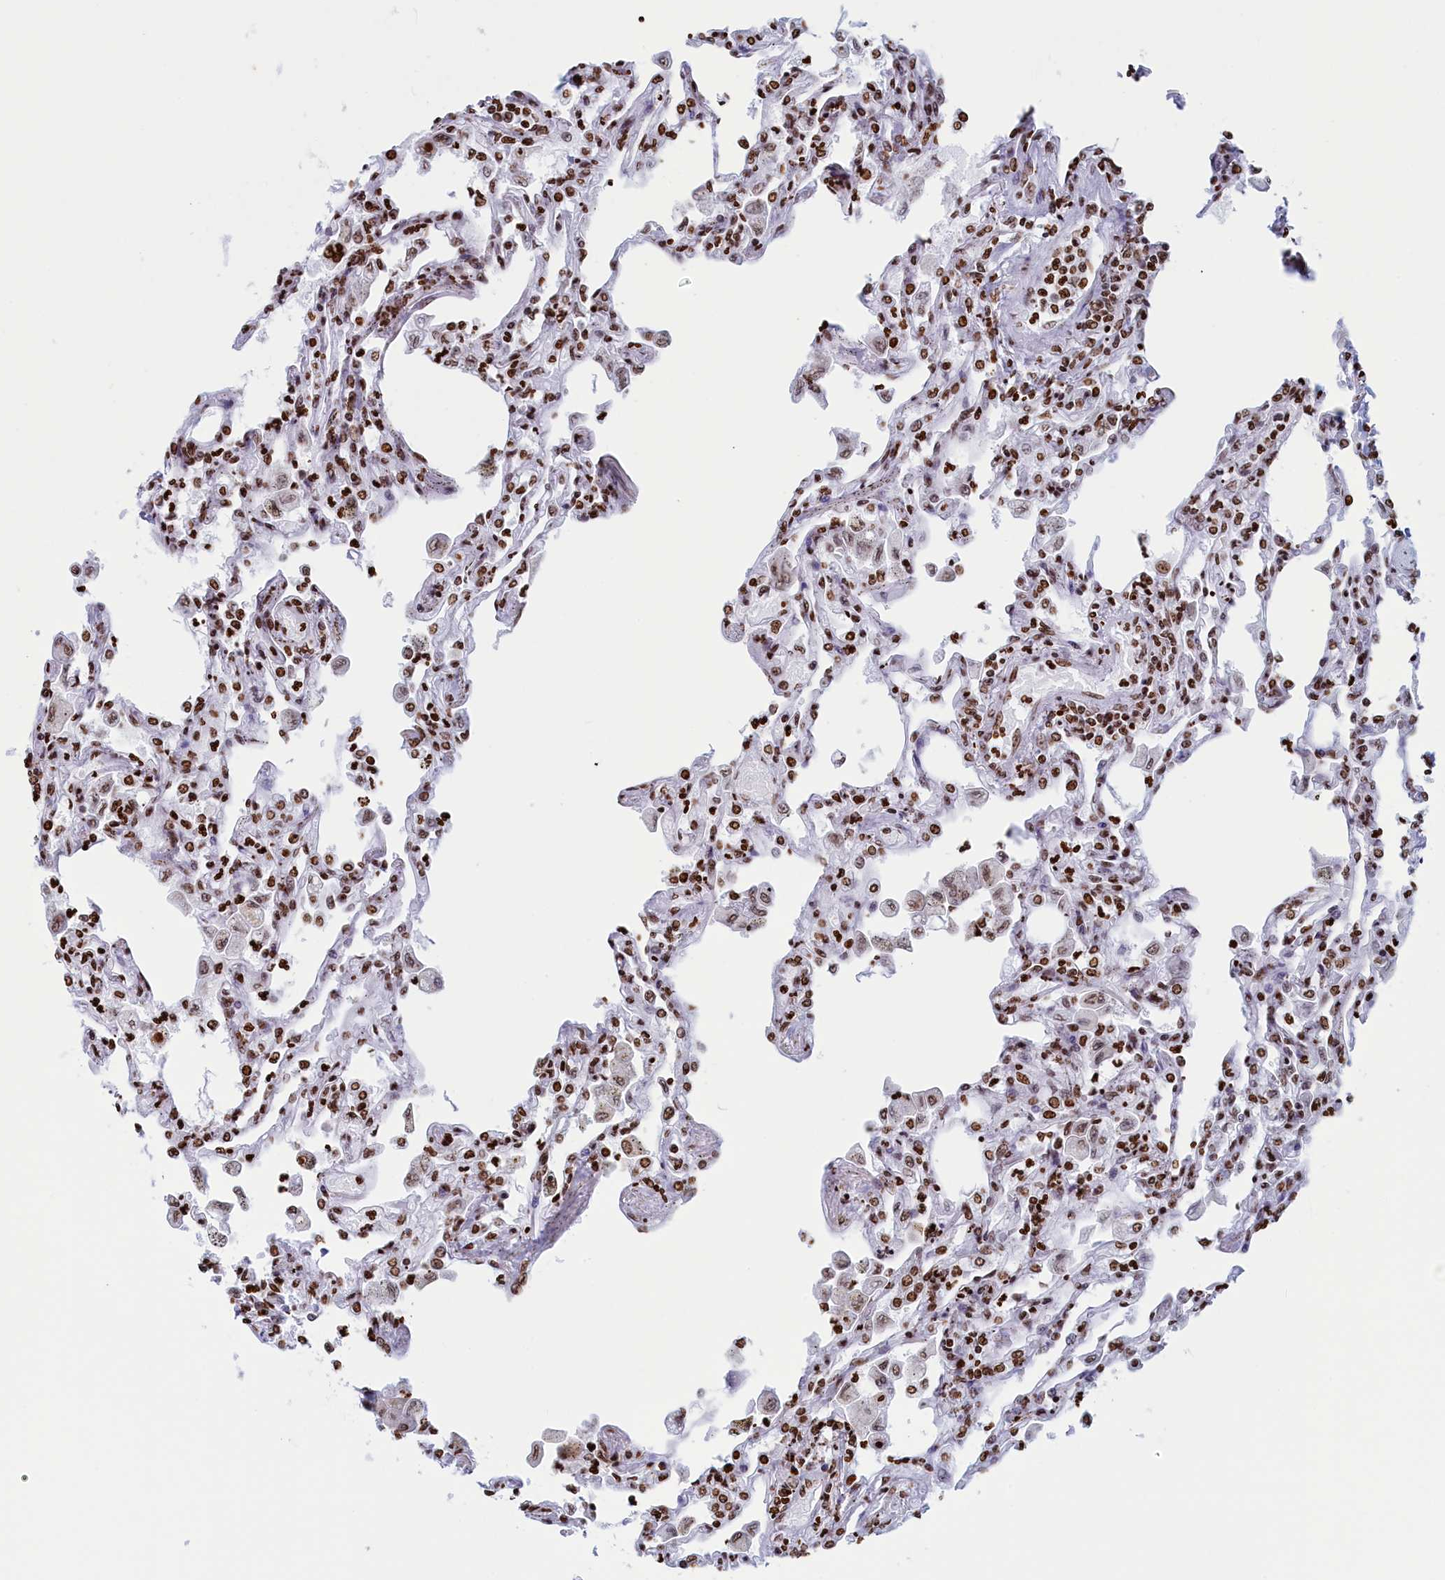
{"staining": {"intensity": "strong", "quantity": "25%-75%", "location": "nuclear"}, "tissue": "lung", "cell_type": "Alveolar cells", "image_type": "normal", "snomed": [{"axis": "morphology", "description": "Normal tissue, NOS"}, {"axis": "topography", "description": "Bronchus"}, {"axis": "topography", "description": "Lung"}], "caption": "Immunohistochemical staining of normal lung reveals strong nuclear protein positivity in approximately 25%-75% of alveolar cells.", "gene": "APOBEC3A", "patient": {"sex": "female", "age": 49}}